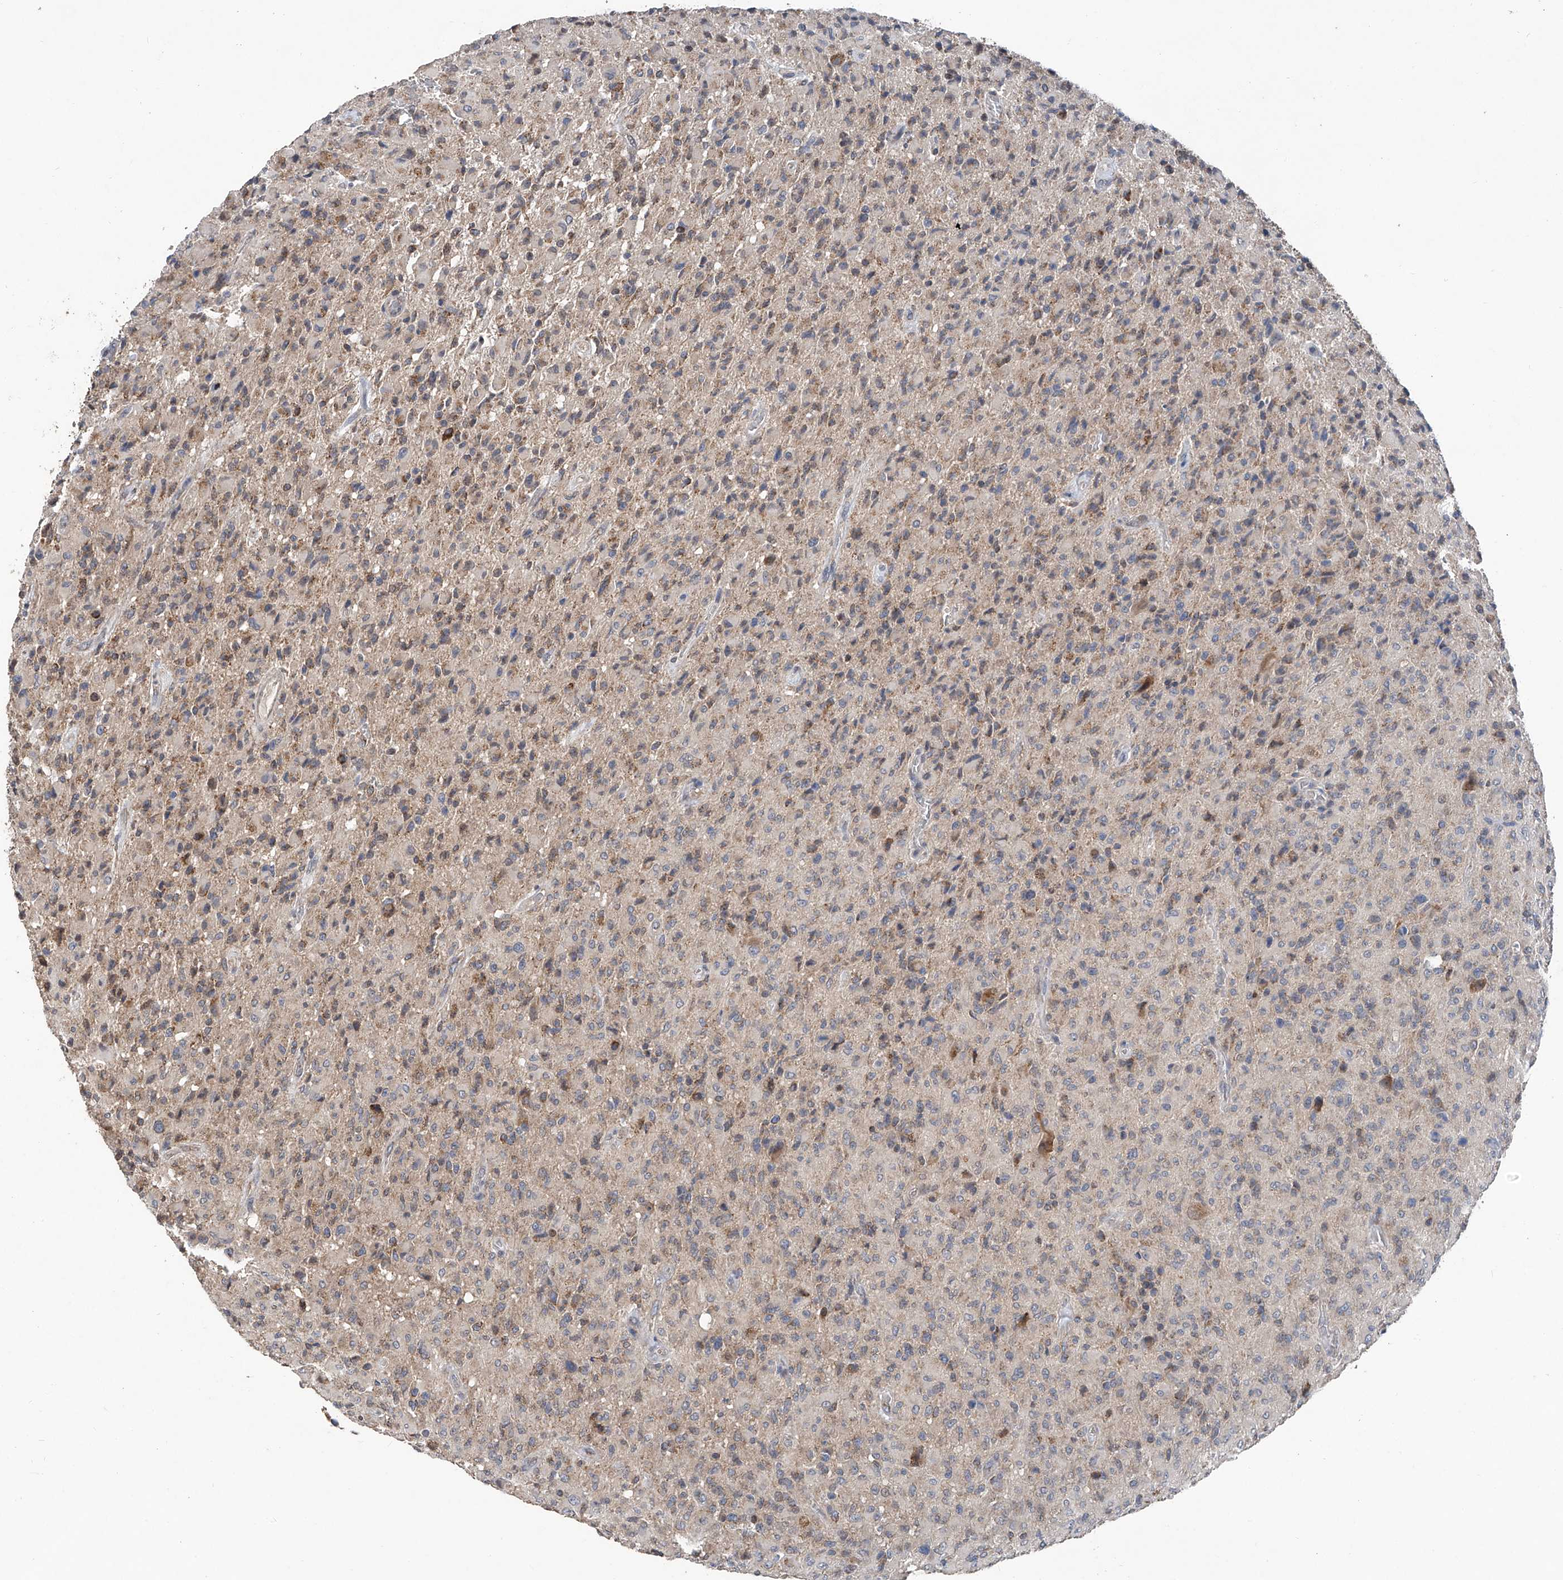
{"staining": {"intensity": "negative", "quantity": "none", "location": "none"}, "tissue": "glioma", "cell_type": "Tumor cells", "image_type": "cancer", "snomed": [{"axis": "morphology", "description": "Glioma, malignant, High grade"}, {"axis": "topography", "description": "Brain"}], "caption": "DAB (3,3'-diaminobenzidine) immunohistochemical staining of human glioma demonstrates no significant positivity in tumor cells.", "gene": "BCKDHB", "patient": {"sex": "female", "age": 57}}